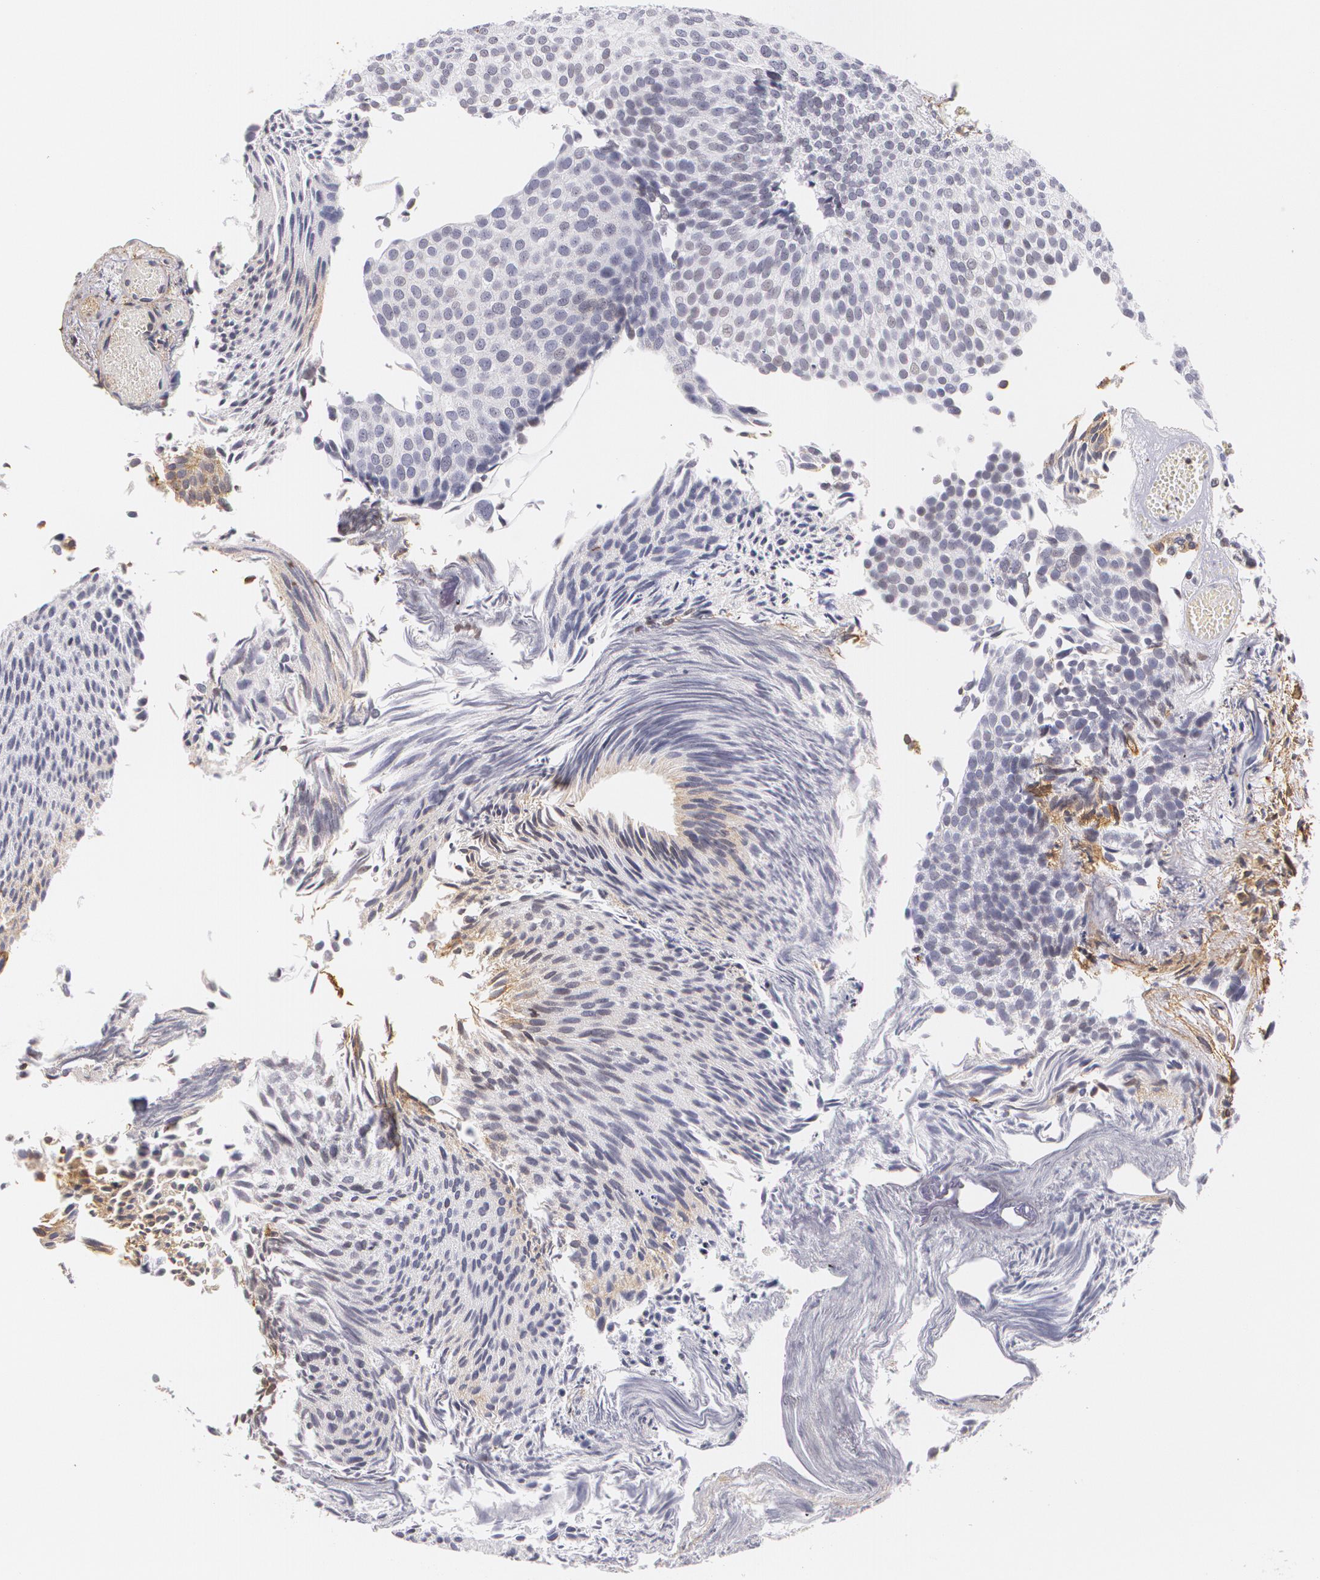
{"staining": {"intensity": "negative", "quantity": "none", "location": "none"}, "tissue": "urothelial cancer", "cell_type": "Tumor cells", "image_type": "cancer", "snomed": [{"axis": "morphology", "description": "Urothelial carcinoma, Low grade"}, {"axis": "topography", "description": "Urinary bladder"}], "caption": "Immunohistochemical staining of human urothelial cancer demonstrates no significant staining in tumor cells. The staining is performed using DAB (3,3'-diaminobenzidine) brown chromogen with nuclei counter-stained in using hematoxylin.", "gene": "VAMP1", "patient": {"sex": "male", "age": 84}}